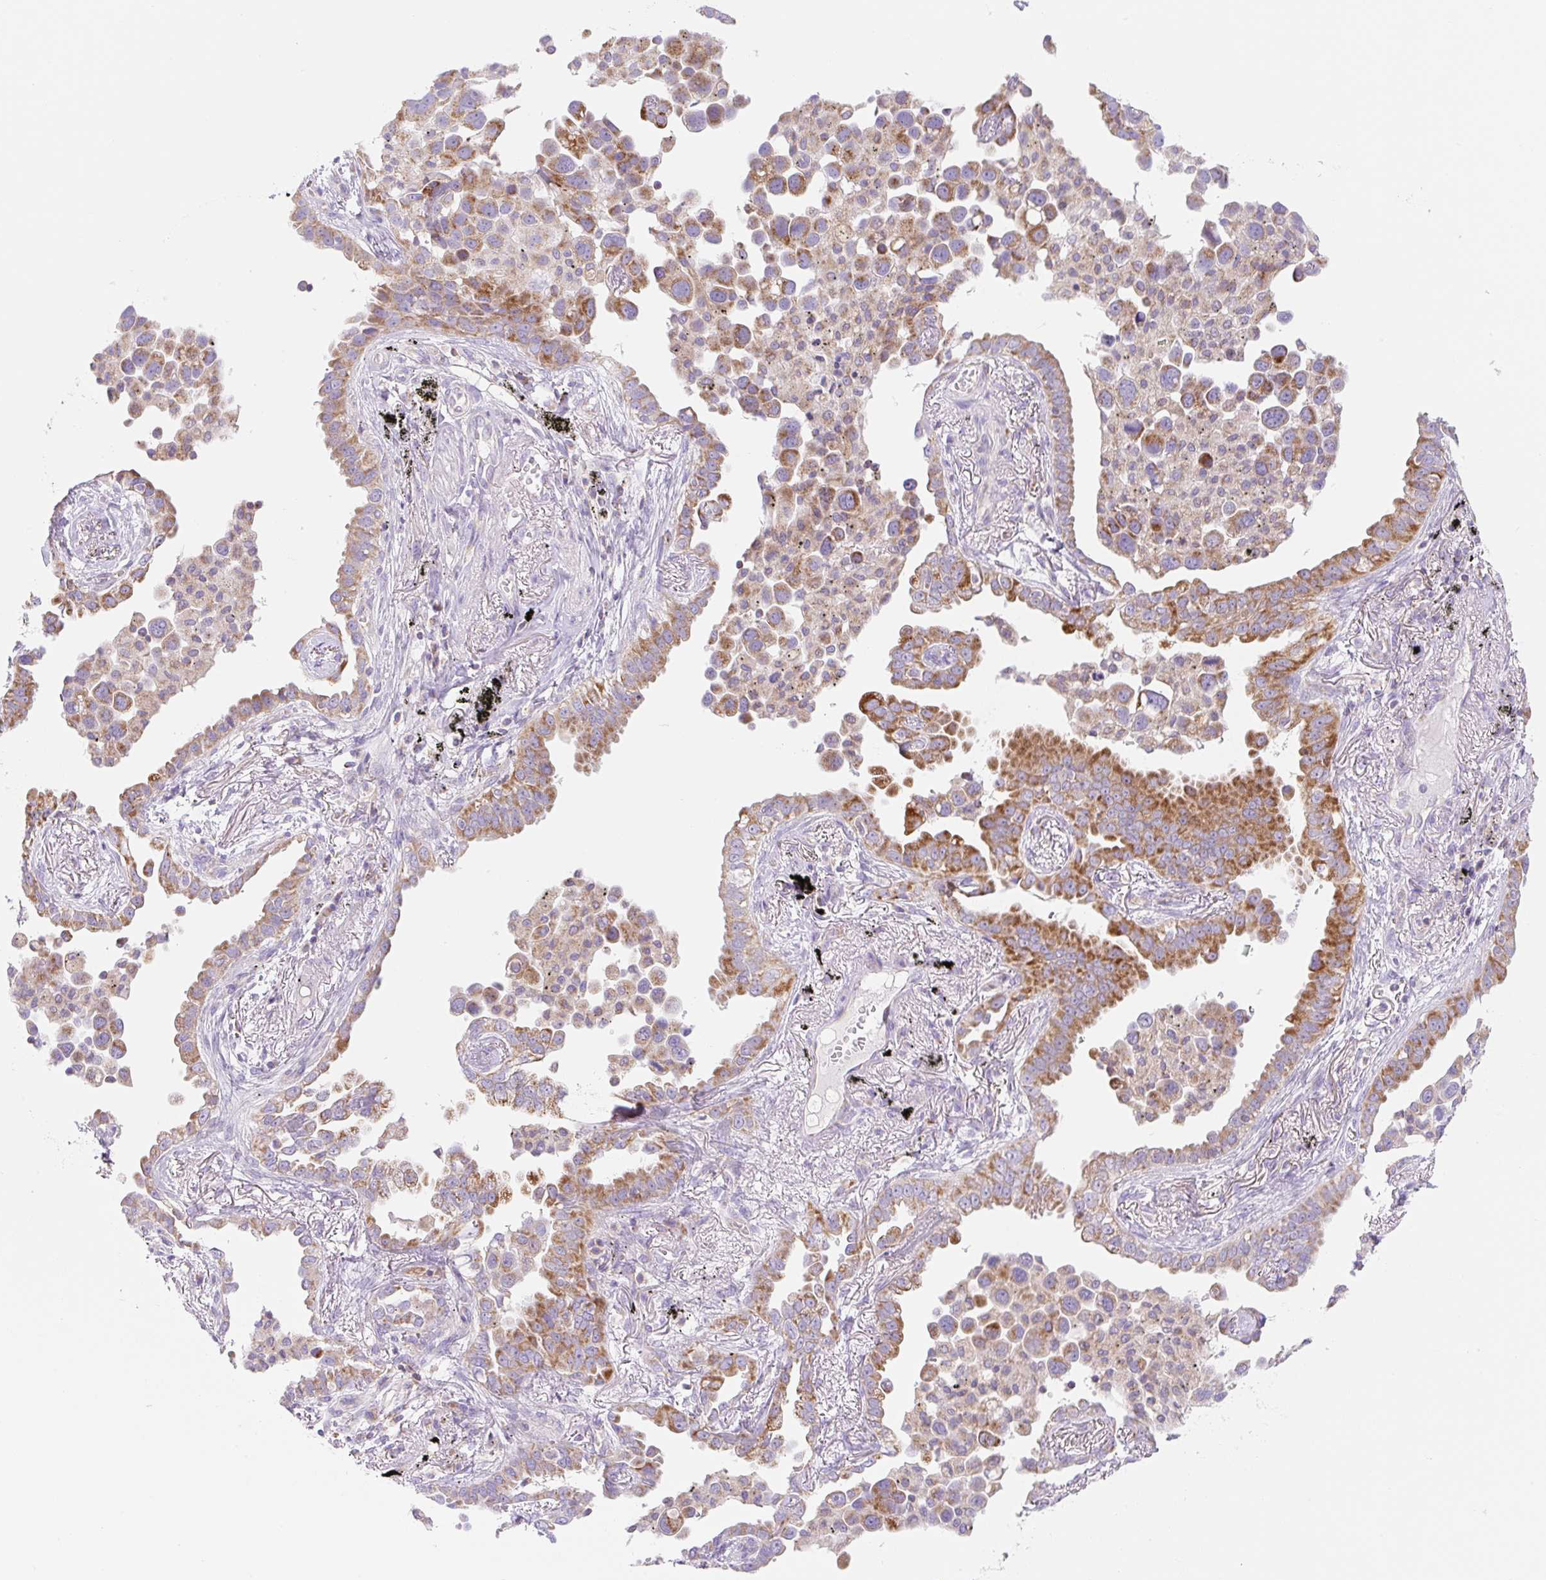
{"staining": {"intensity": "moderate", "quantity": ">75%", "location": "cytoplasmic/membranous"}, "tissue": "lung cancer", "cell_type": "Tumor cells", "image_type": "cancer", "snomed": [{"axis": "morphology", "description": "Adenocarcinoma, NOS"}, {"axis": "topography", "description": "Lung"}], "caption": "Lung adenocarcinoma stained with a protein marker shows moderate staining in tumor cells.", "gene": "FOCAD", "patient": {"sex": "male", "age": 67}}